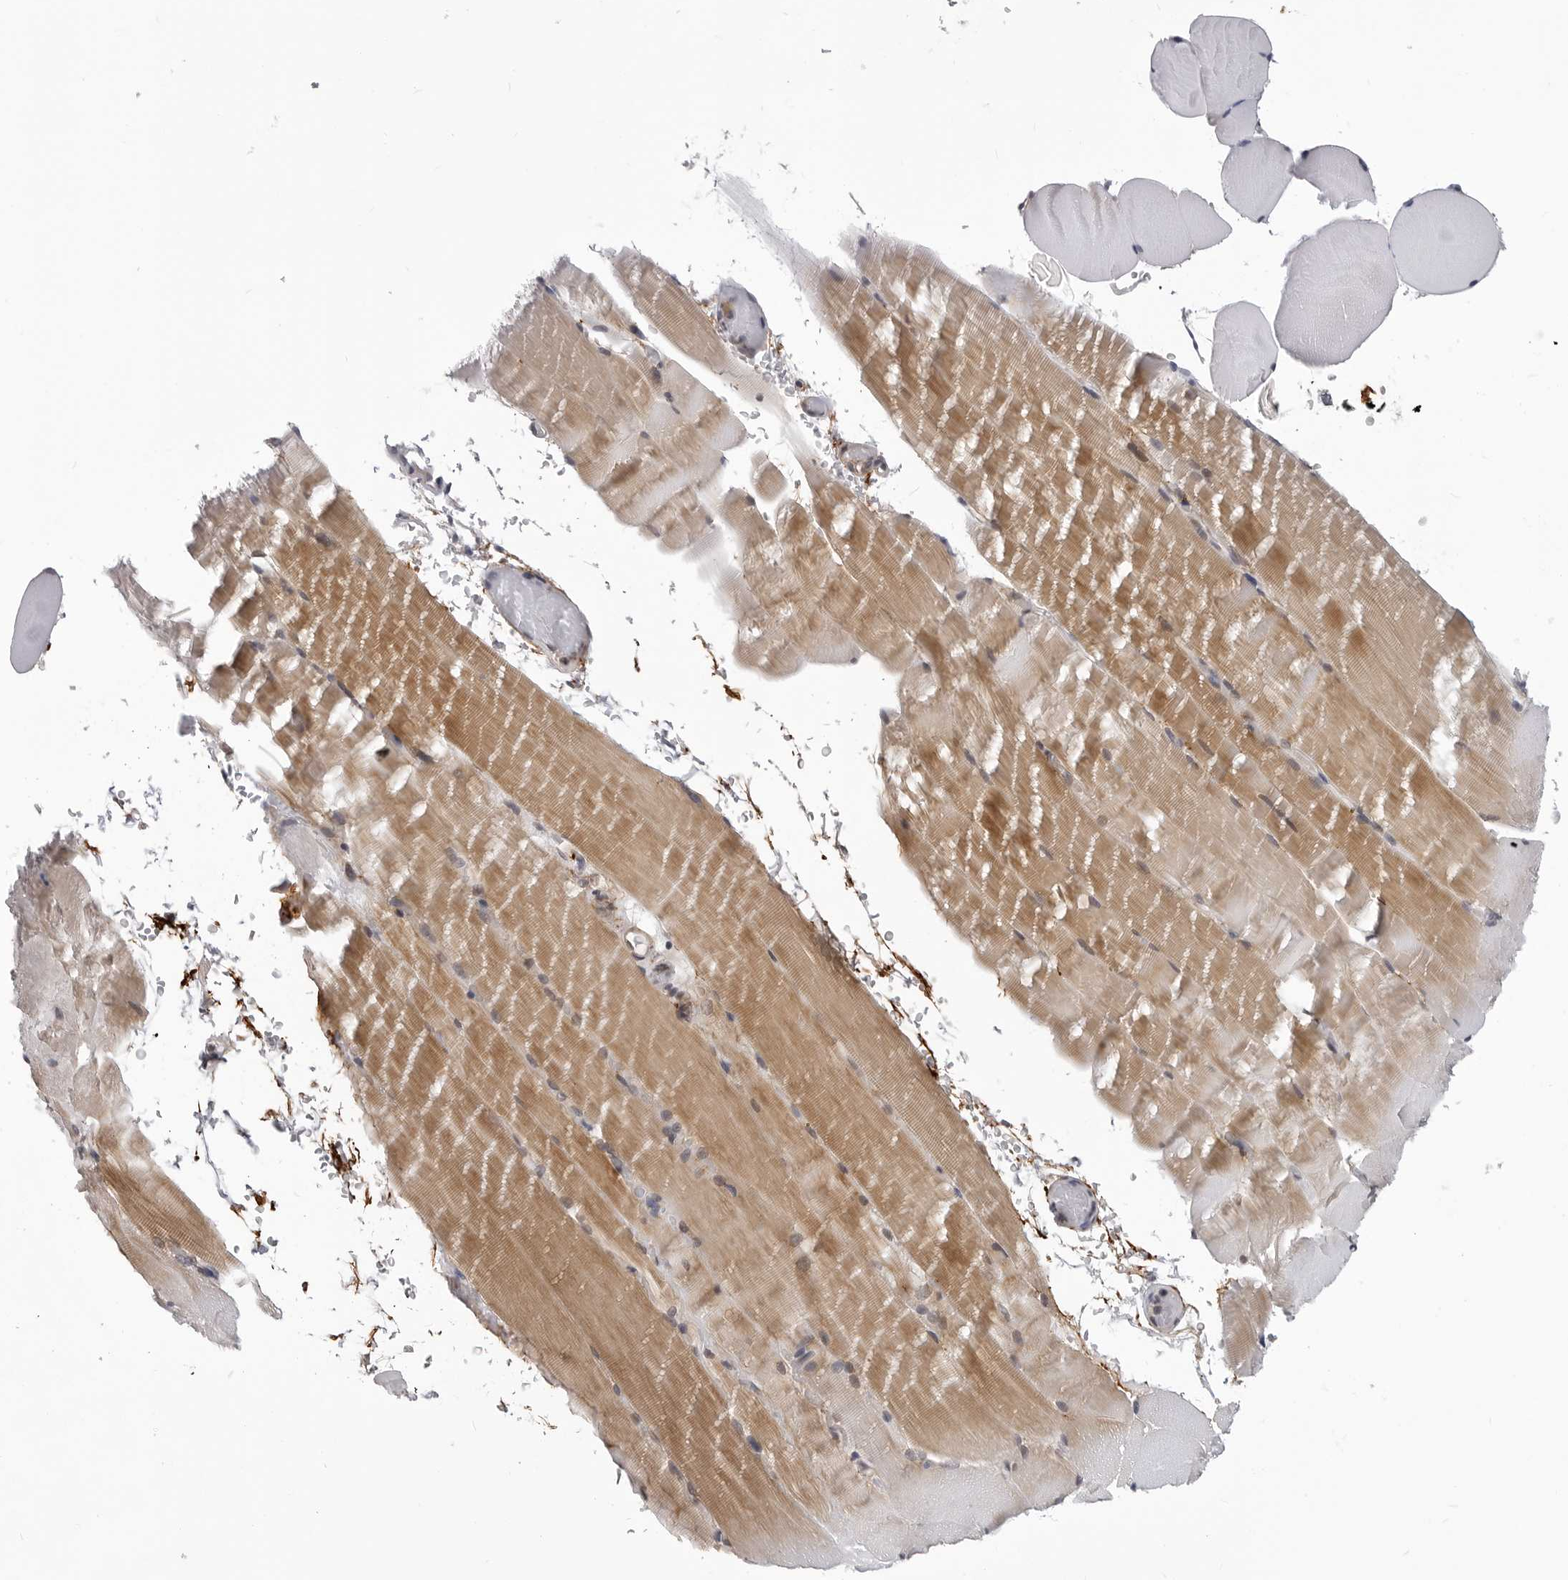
{"staining": {"intensity": "moderate", "quantity": "<25%", "location": "cytoplasmic/membranous"}, "tissue": "skeletal muscle", "cell_type": "Myocytes", "image_type": "normal", "snomed": [{"axis": "morphology", "description": "Normal tissue, NOS"}, {"axis": "topography", "description": "Skeletal muscle"}, {"axis": "topography", "description": "Parathyroid gland"}], "caption": "High-magnification brightfield microscopy of benign skeletal muscle stained with DAB (brown) and counterstained with hematoxylin (blue). myocytes exhibit moderate cytoplasmic/membranous positivity is identified in about<25% of cells.", "gene": "KIAA1614", "patient": {"sex": "female", "age": 37}}